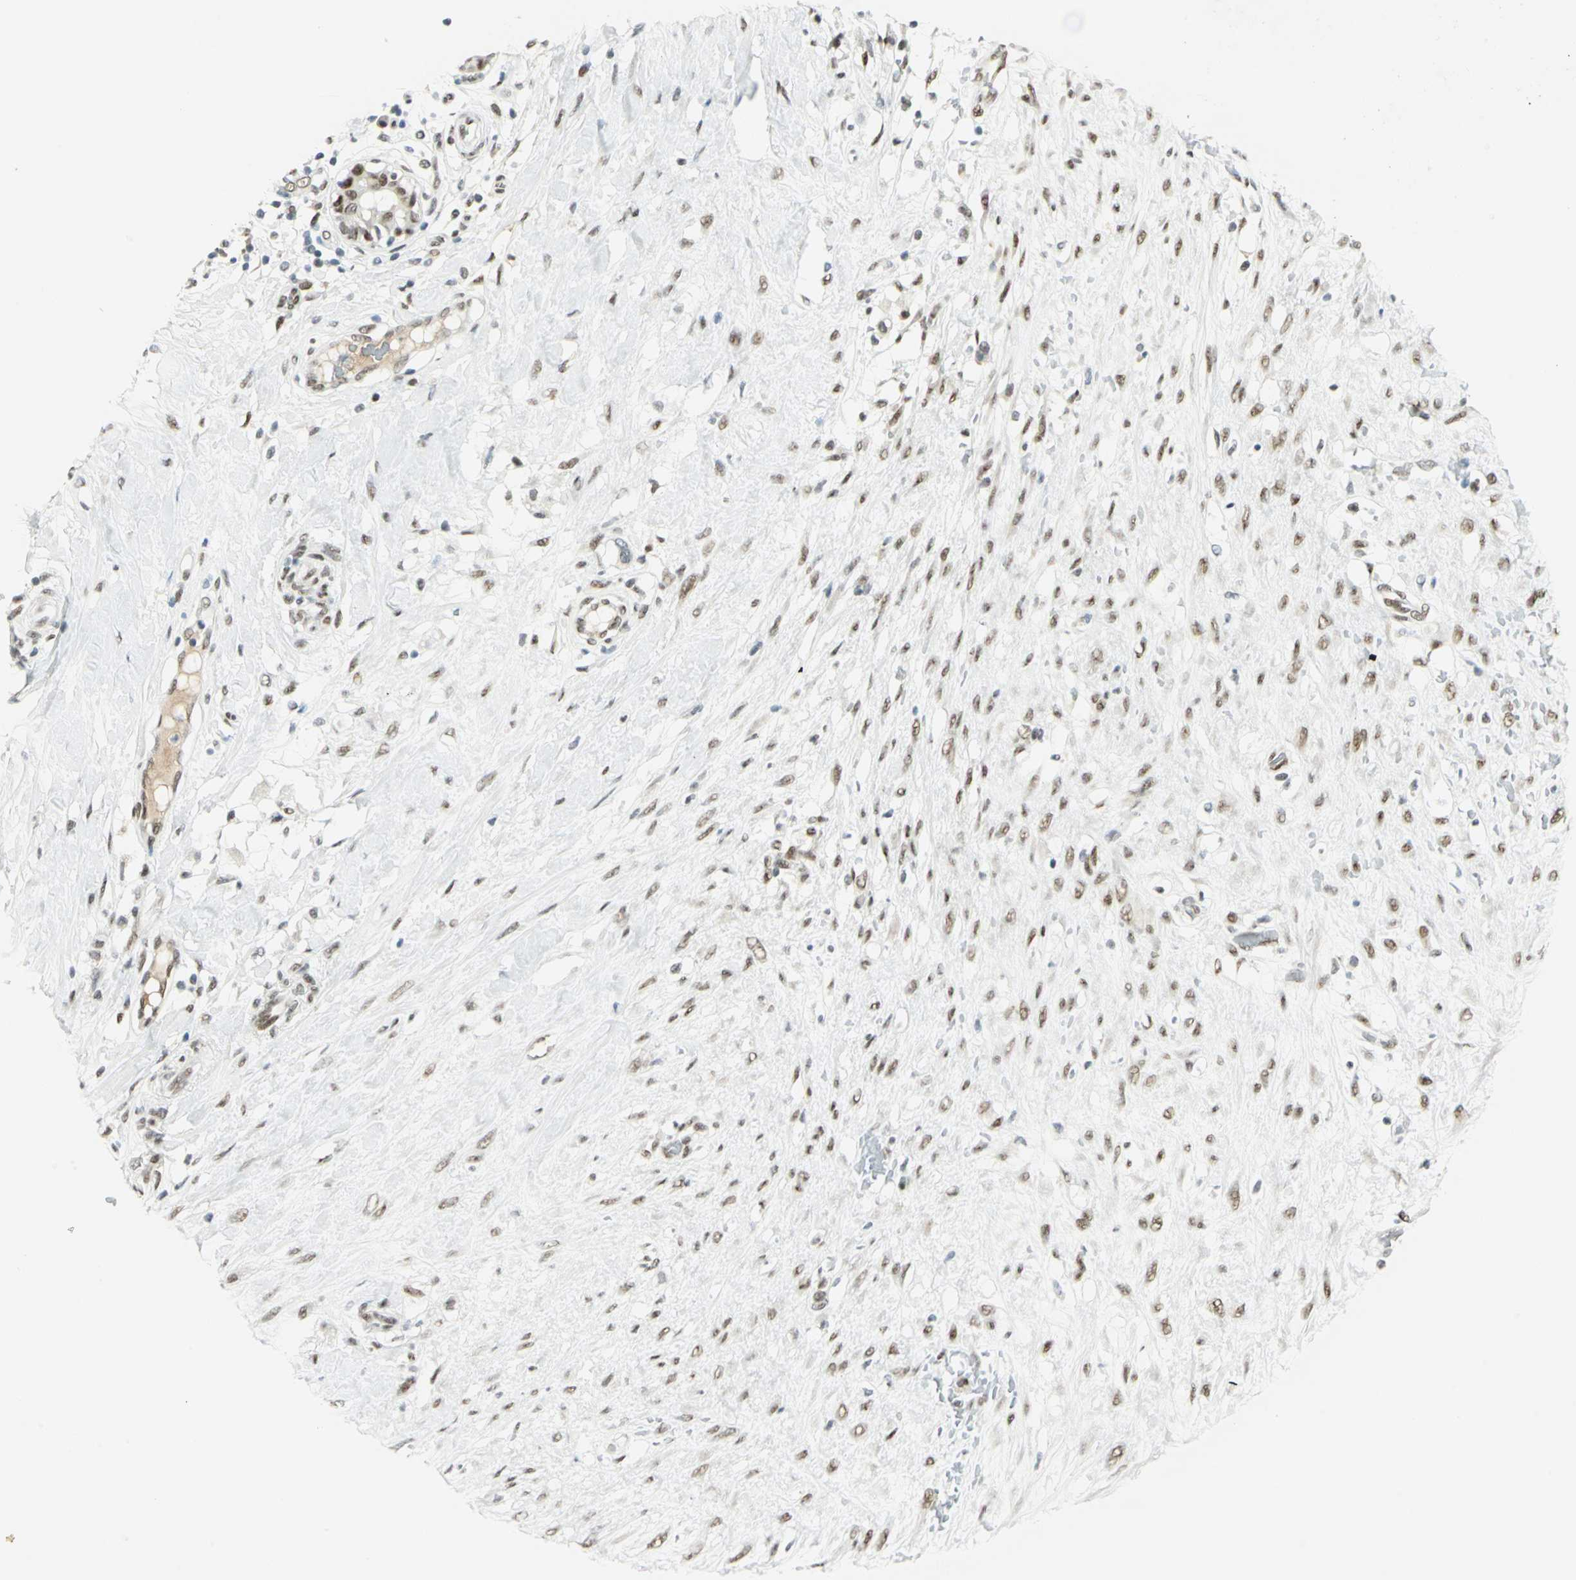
{"staining": {"intensity": "weak", "quantity": "25%-75%", "location": "nuclear"}, "tissue": "breast cancer", "cell_type": "Tumor cells", "image_type": "cancer", "snomed": [{"axis": "morphology", "description": "Duct carcinoma"}, {"axis": "topography", "description": "Breast"}], "caption": "A histopathology image showing weak nuclear staining in approximately 25%-75% of tumor cells in breast cancer (invasive ductal carcinoma), as visualized by brown immunohistochemical staining.", "gene": "MTMR10", "patient": {"sex": "female", "age": 40}}